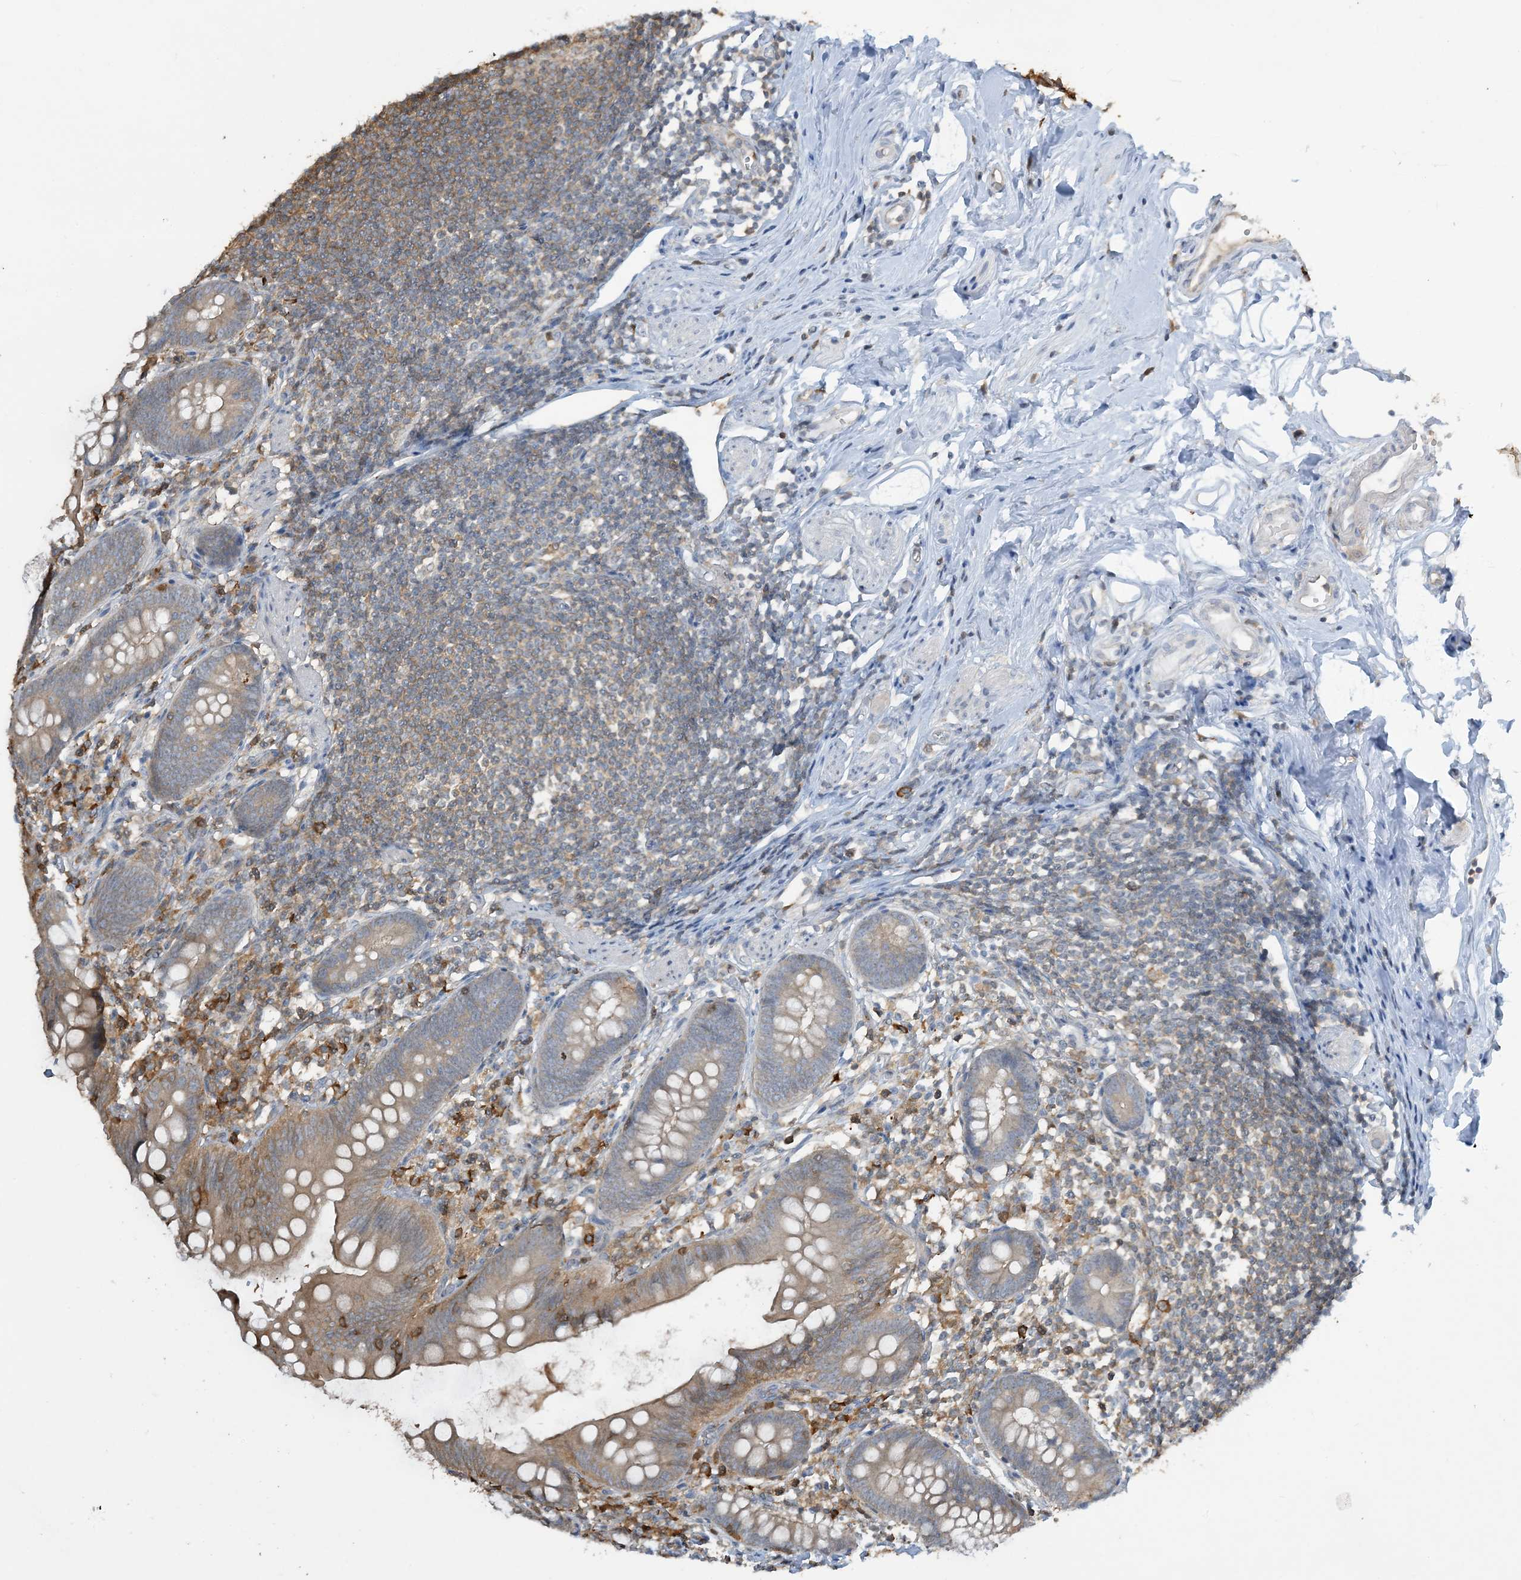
{"staining": {"intensity": "weak", "quantity": "25%-75%", "location": "cytoplasmic/membranous"}, "tissue": "appendix", "cell_type": "Glandular cells", "image_type": "normal", "snomed": [{"axis": "morphology", "description": "Normal tissue, NOS"}, {"axis": "topography", "description": "Appendix"}], "caption": "Glandular cells exhibit weak cytoplasmic/membranous positivity in about 25%-75% of cells in normal appendix. The protein is shown in brown color, while the nuclei are stained blue.", "gene": "TMSB4X", "patient": {"sex": "female", "age": 62}}